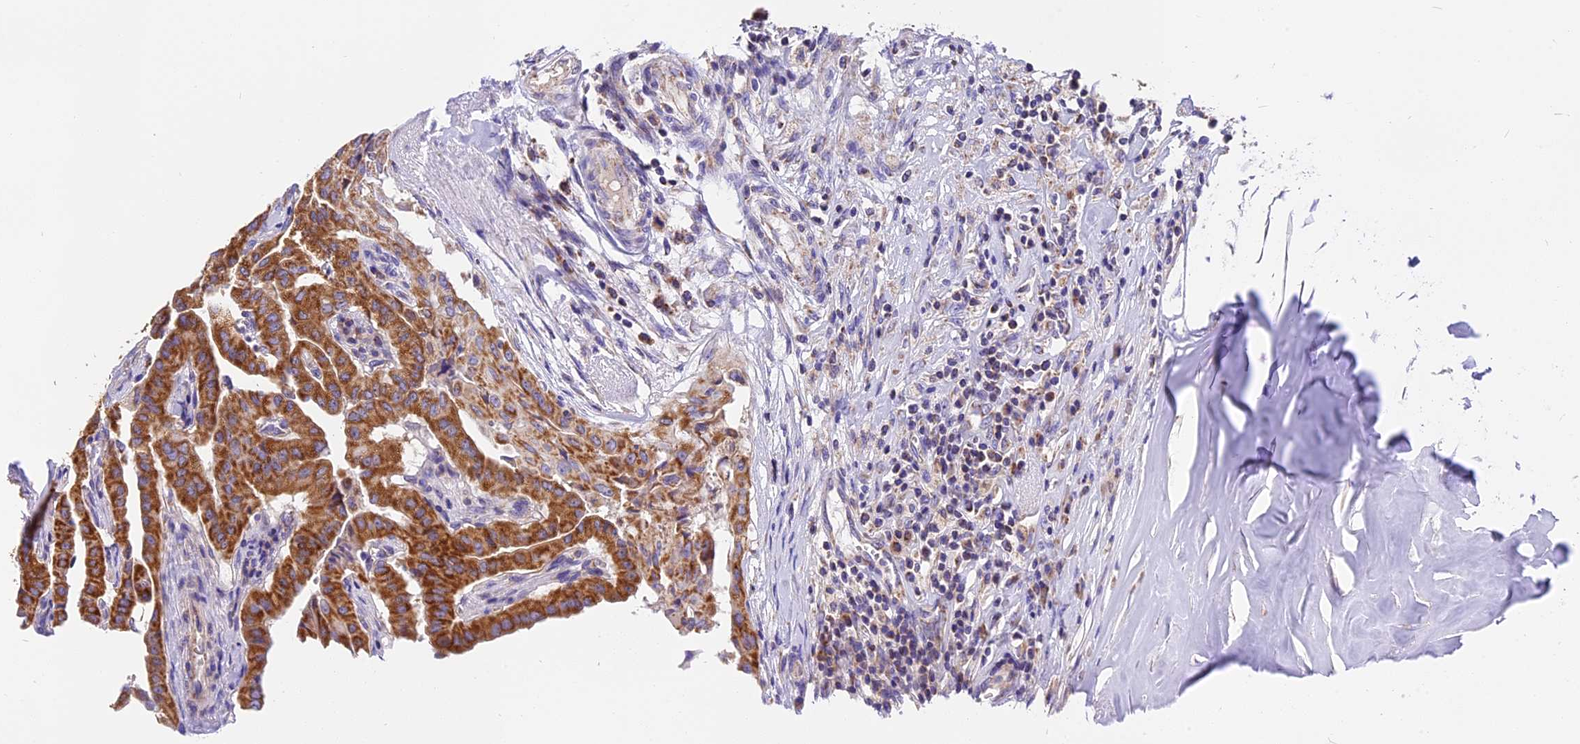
{"staining": {"intensity": "moderate", "quantity": ">75%", "location": "cytoplasmic/membranous"}, "tissue": "thyroid cancer", "cell_type": "Tumor cells", "image_type": "cancer", "snomed": [{"axis": "morphology", "description": "Papillary adenocarcinoma, NOS"}, {"axis": "topography", "description": "Thyroid gland"}], "caption": "Immunohistochemical staining of thyroid cancer shows medium levels of moderate cytoplasmic/membranous protein expression in approximately >75% of tumor cells. Using DAB (brown) and hematoxylin (blue) stains, captured at high magnification using brightfield microscopy.", "gene": "MGME1", "patient": {"sex": "female", "age": 59}}